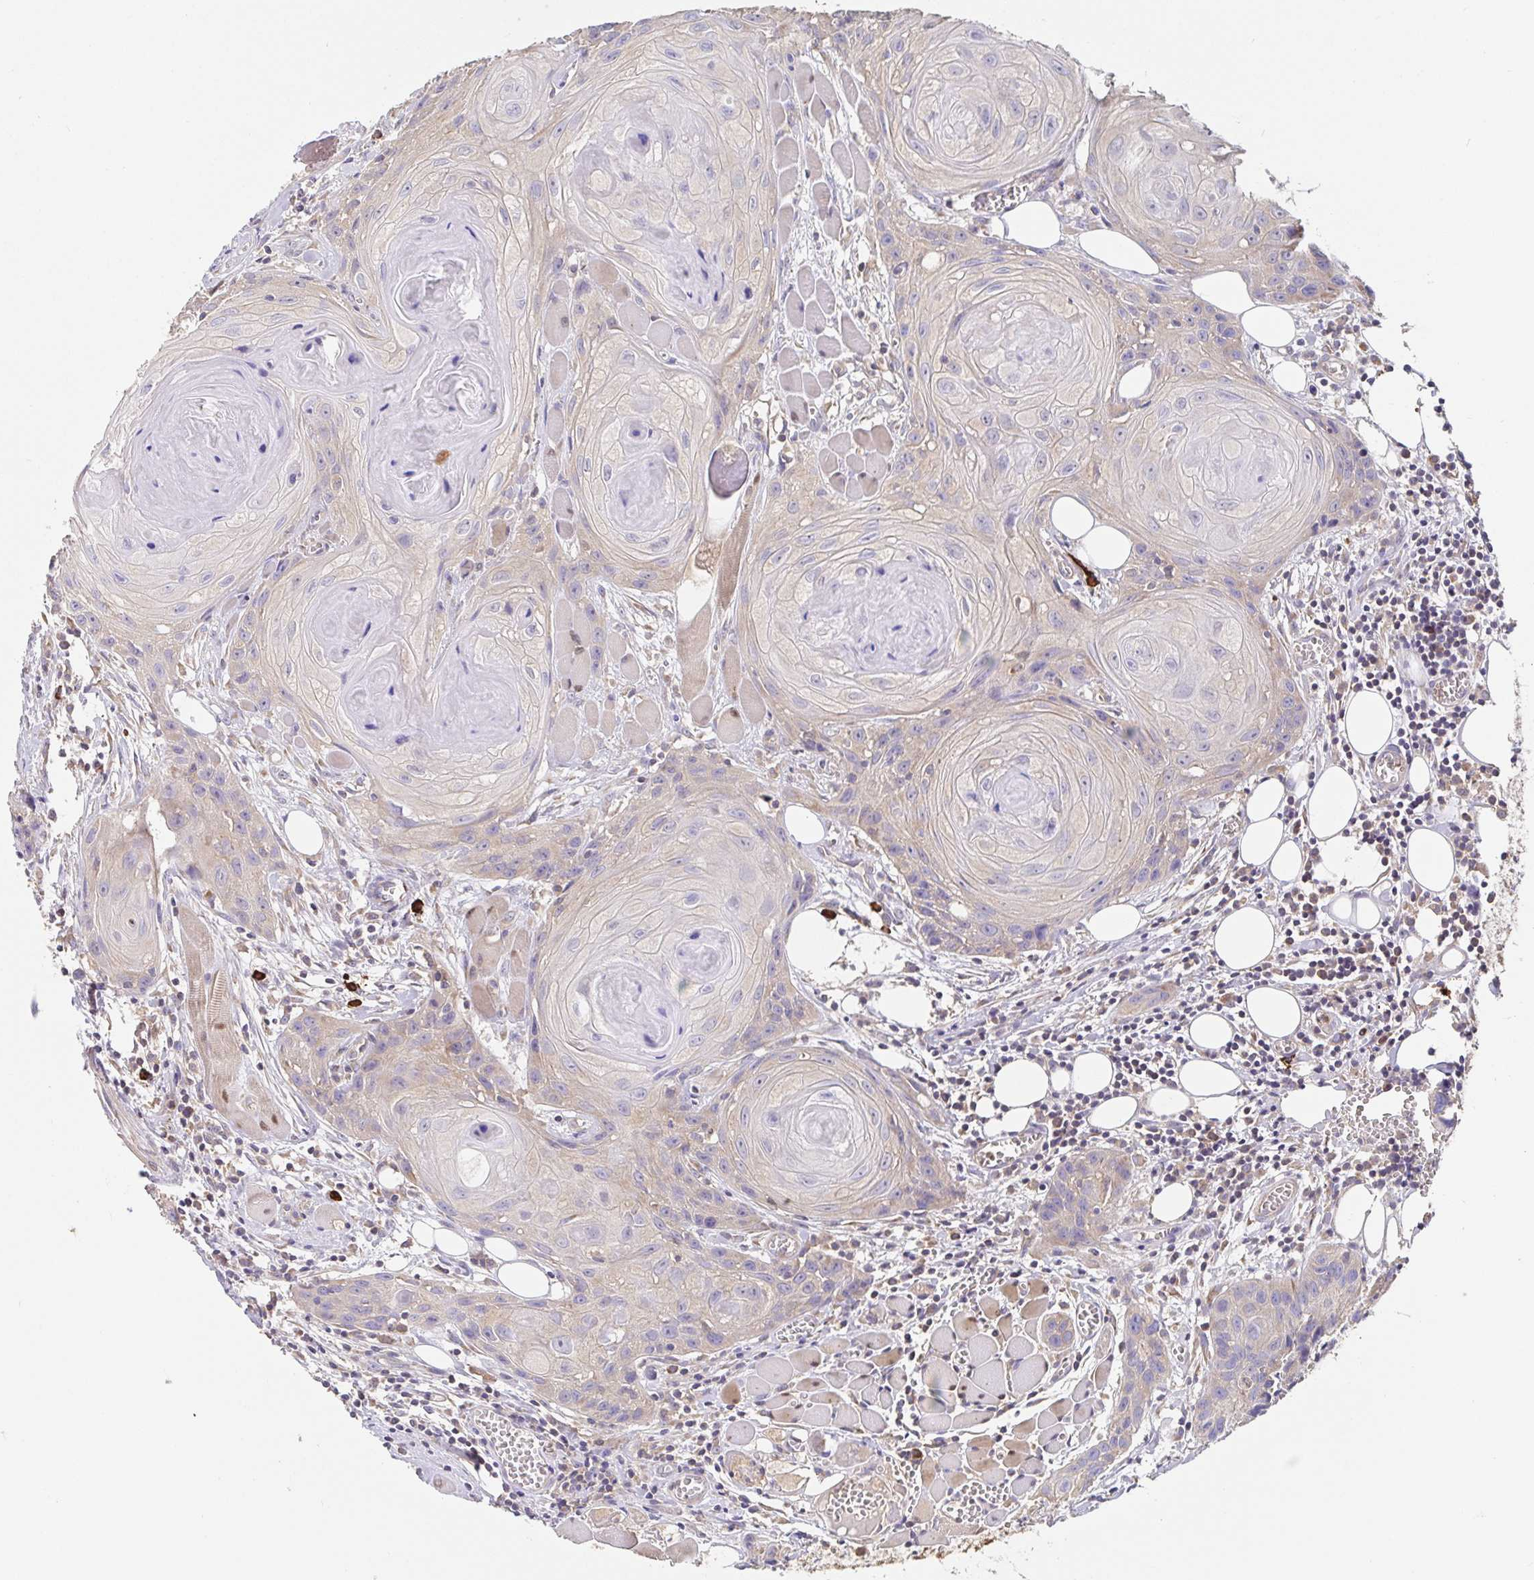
{"staining": {"intensity": "negative", "quantity": "none", "location": "none"}, "tissue": "head and neck cancer", "cell_type": "Tumor cells", "image_type": "cancer", "snomed": [{"axis": "morphology", "description": "Squamous cell carcinoma, NOS"}, {"axis": "topography", "description": "Oral tissue"}, {"axis": "topography", "description": "Head-Neck"}], "caption": "DAB immunohistochemical staining of human head and neck cancer (squamous cell carcinoma) reveals no significant expression in tumor cells. Nuclei are stained in blue.", "gene": "HAGH", "patient": {"sex": "male", "age": 58}}